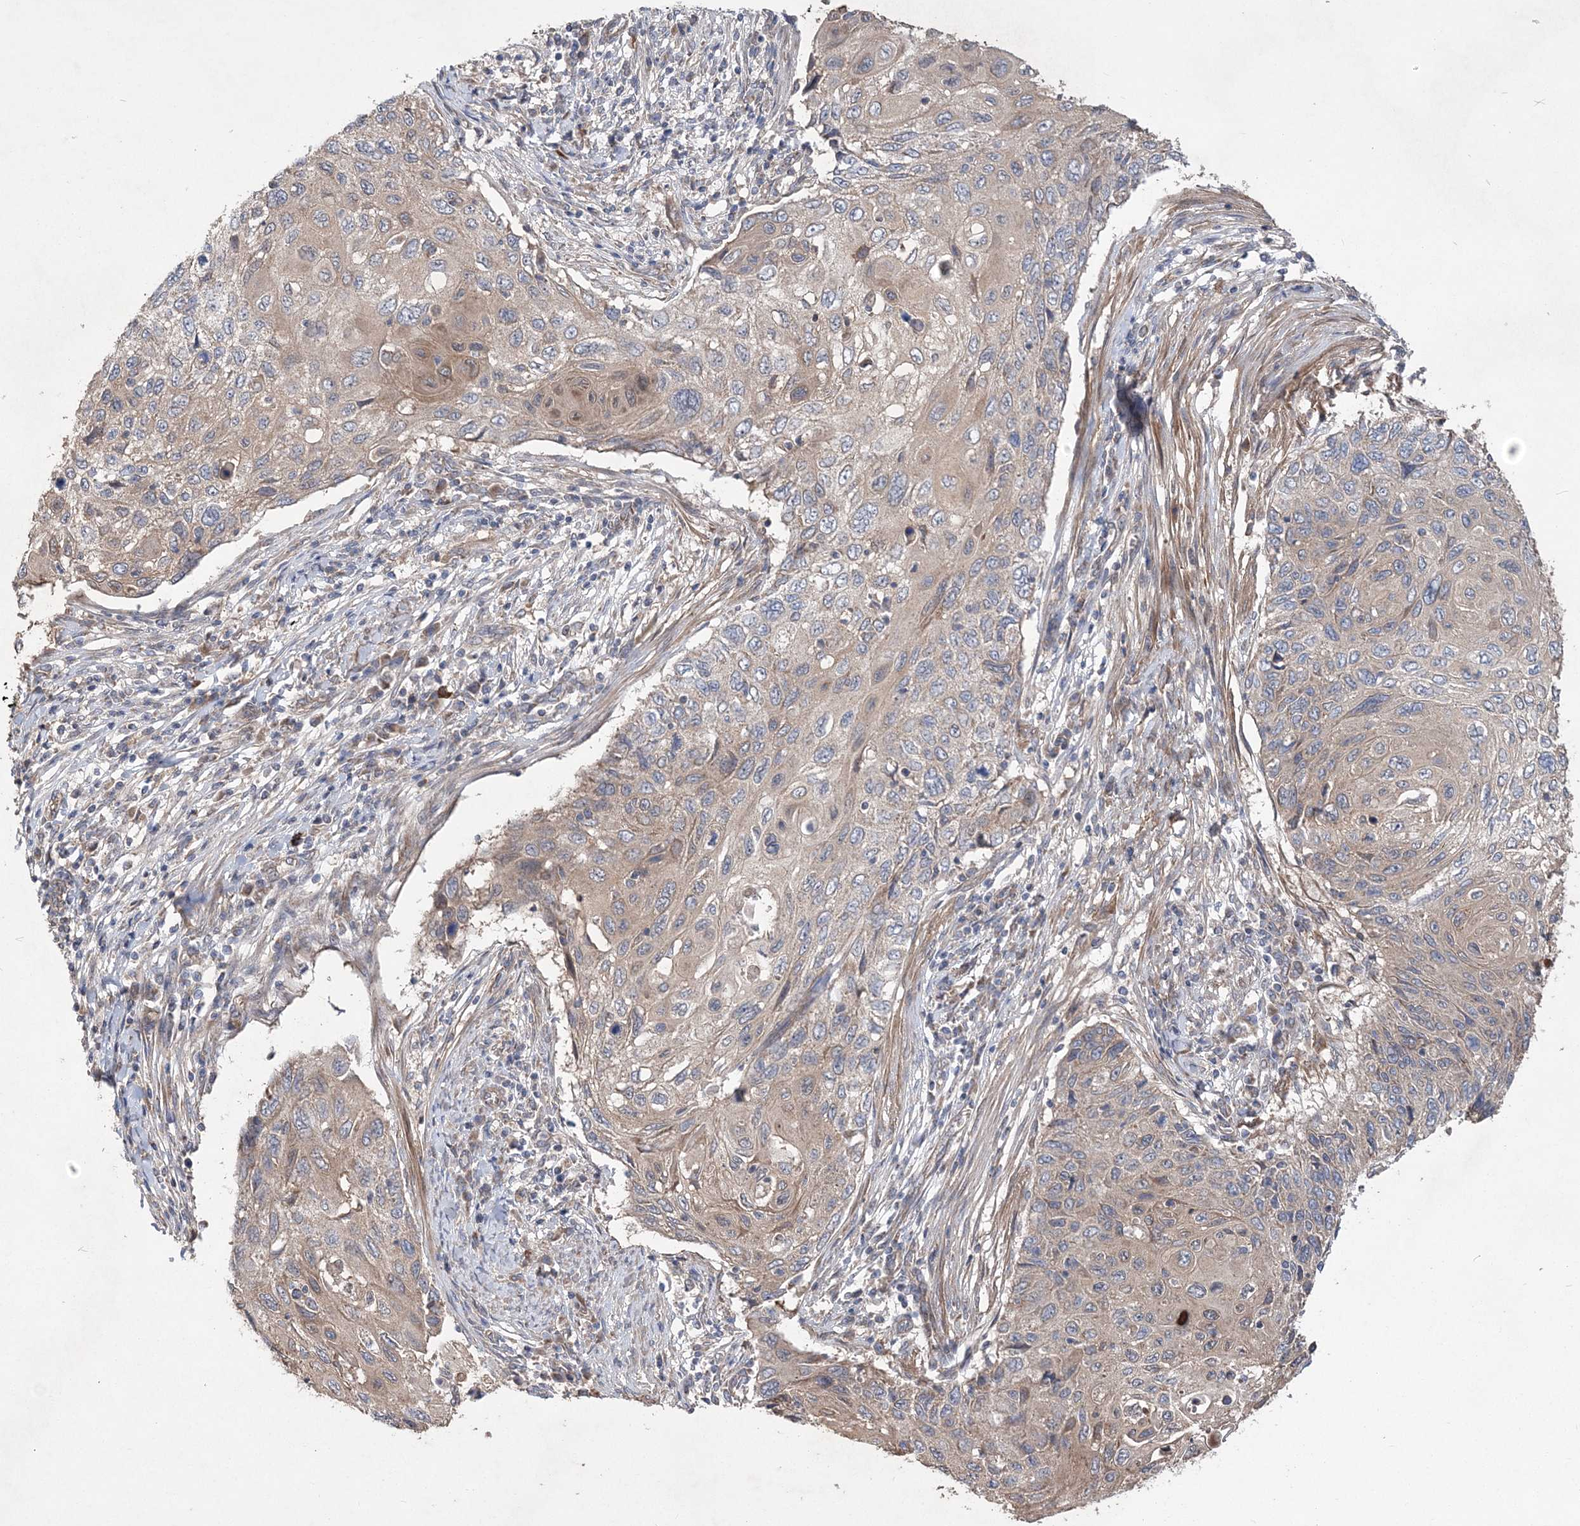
{"staining": {"intensity": "weak", "quantity": "25%-75%", "location": "cytoplasmic/membranous"}, "tissue": "cervical cancer", "cell_type": "Tumor cells", "image_type": "cancer", "snomed": [{"axis": "morphology", "description": "Squamous cell carcinoma, NOS"}, {"axis": "topography", "description": "Cervix"}], "caption": "High-power microscopy captured an immunohistochemistry histopathology image of squamous cell carcinoma (cervical), revealing weak cytoplasmic/membranous expression in approximately 25%-75% of tumor cells.", "gene": "MTRF1L", "patient": {"sex": "female", "age": 70}}